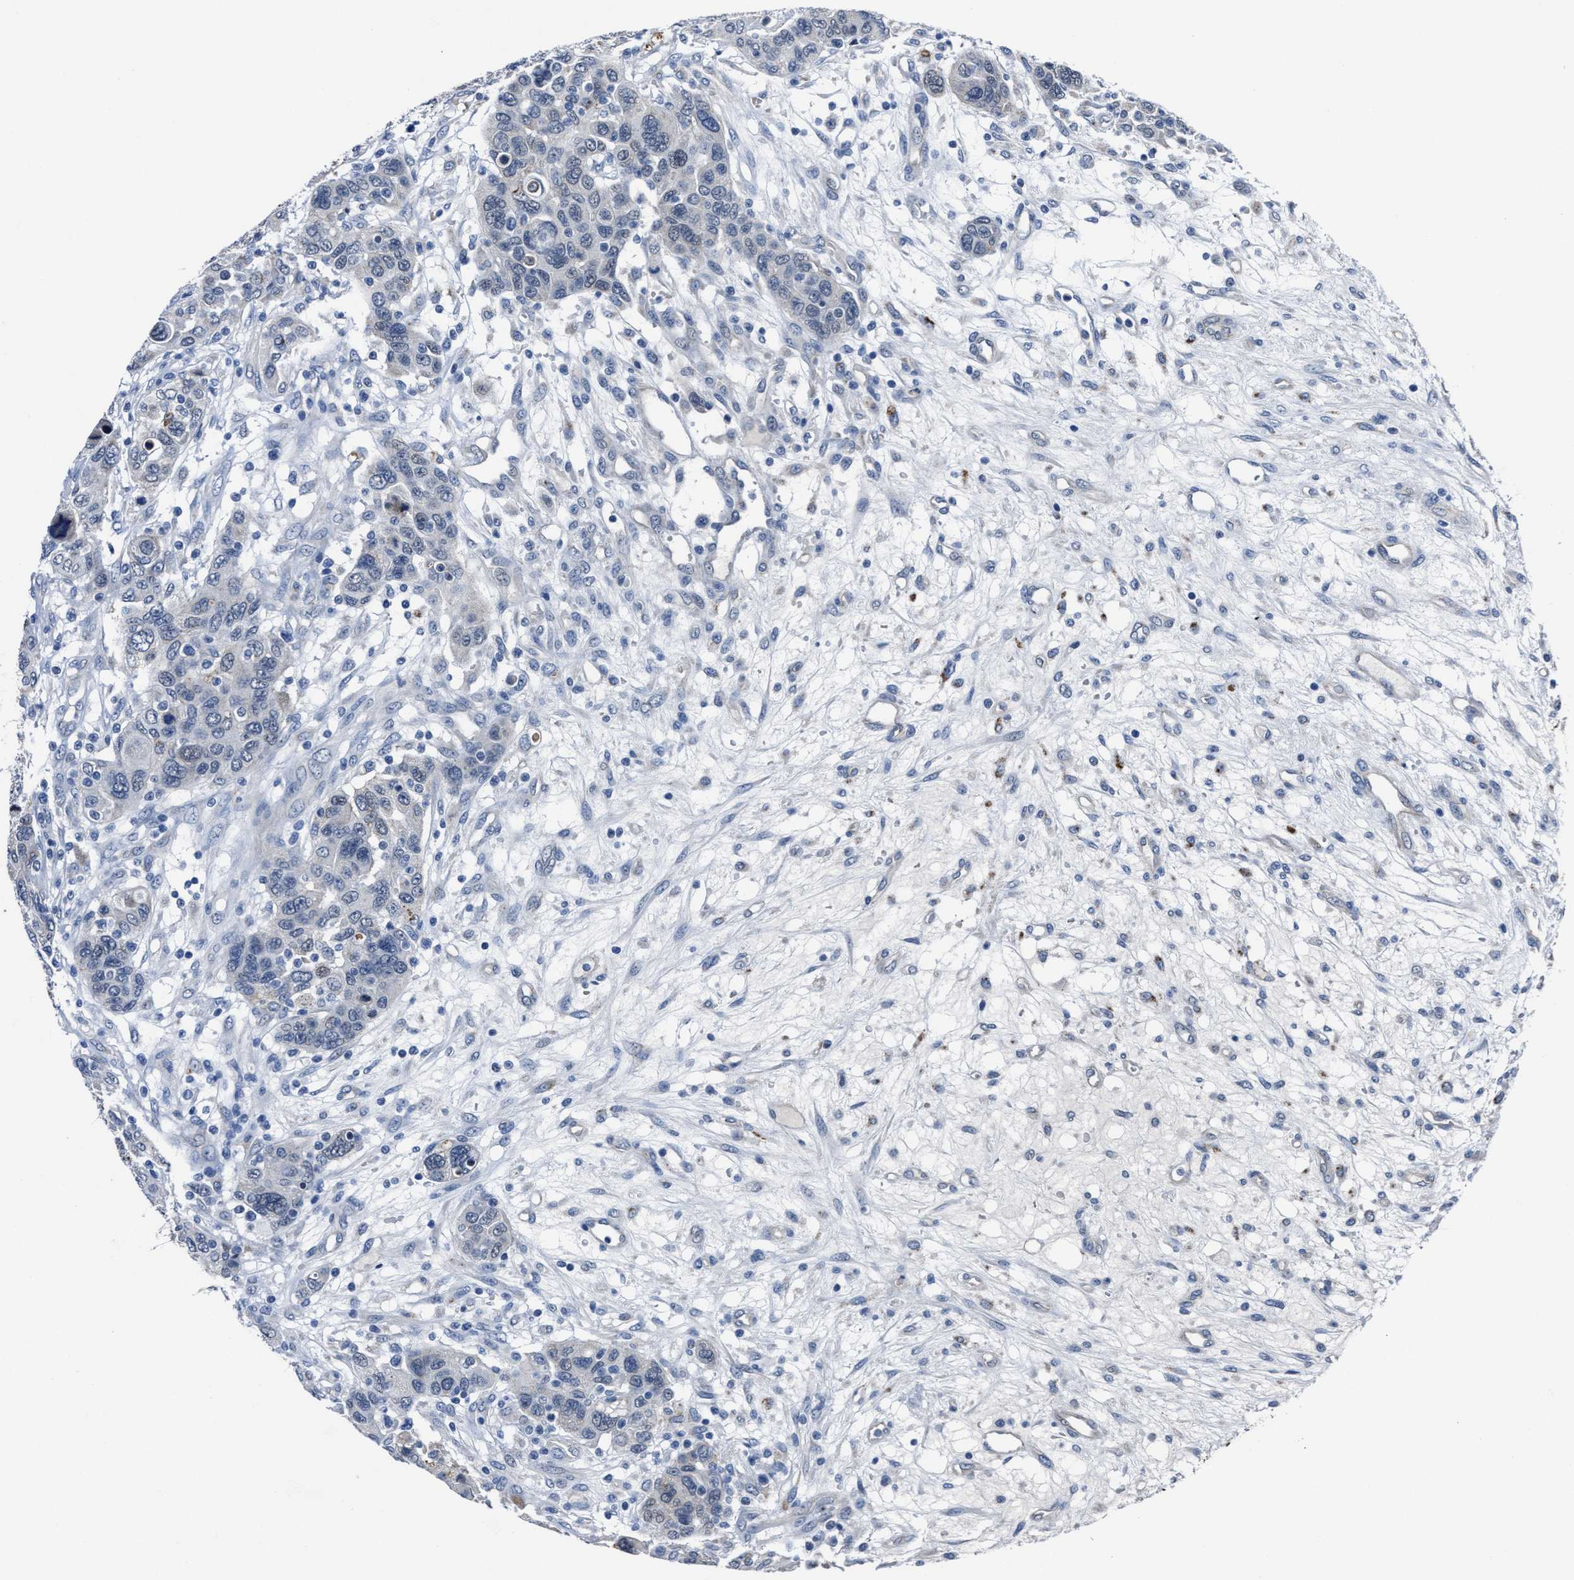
{"staining": {"intensity": "negative", "quantity": "none", "location": "none"}, "tissue": "breast cancer", "cell_type": "Tumor cells", "image_type": "cancer", "snomed": [{"axis": "morphology", "description": "Duct carcinoma"}, {"axis": "topography", "description": "Breast"}], "caption": "IHC photomicrograph of neoplastic tissue: human breast cancer stained with DAB (3,3'-diaminobenzidine) displays no significant protein expression in tumor cells. The staining was performed using DAB (3,3'-diaminobenzidine) to visualize the protein expression in brown, while the nuclei were stained in blue with hematoxylin (Magnification: 20x).", "gene": "GHITM", "patient": {"sex": "female", "age": 37}}